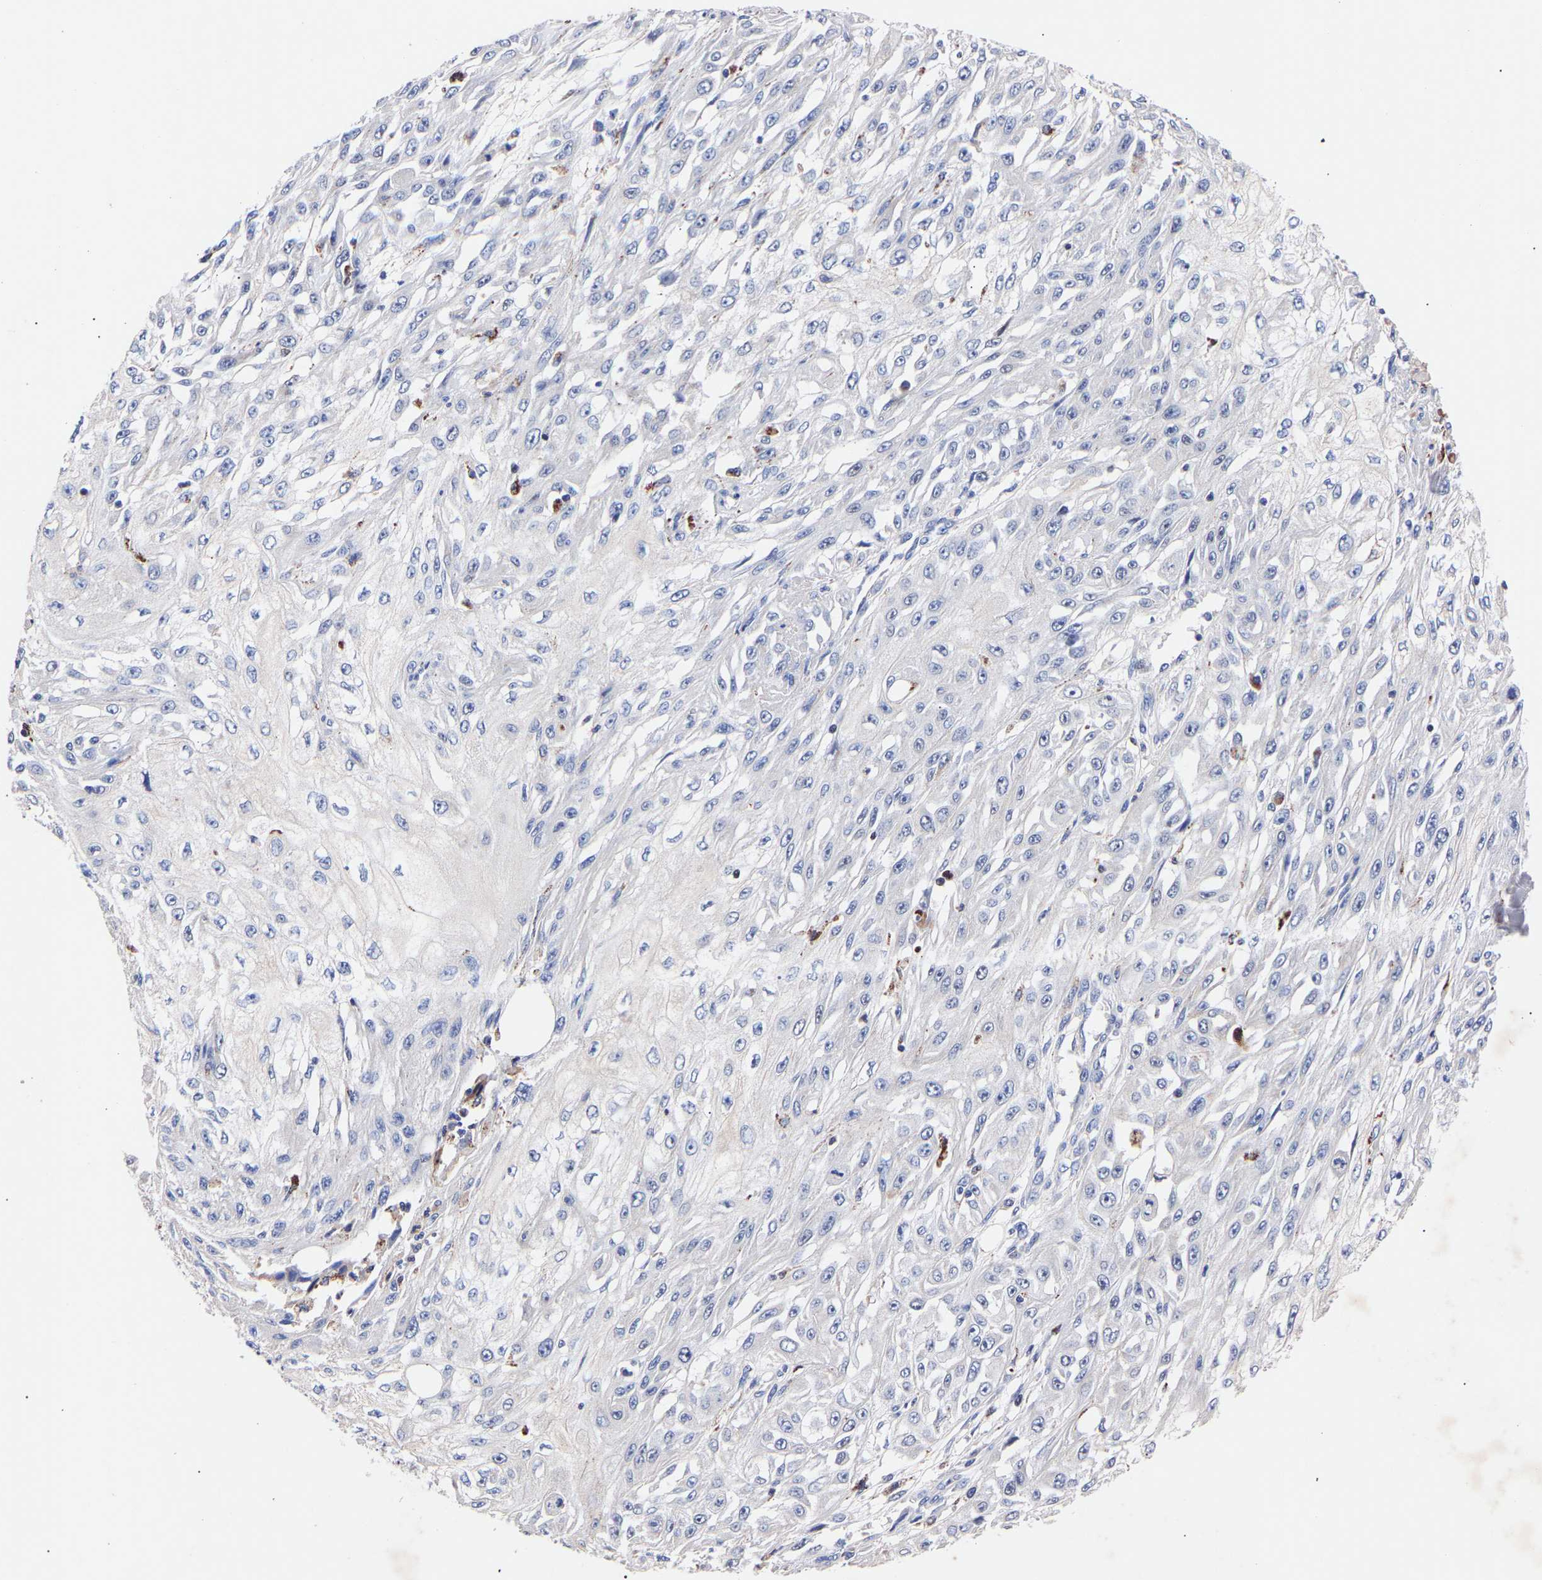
{"staining": {"intensity": "negative", "quantity": "none", "location": "none"}, "tissue": "skin cancer", "cell_type": "Tumor cells", "image_type": "cancer", "snomed": [{"axis": "morphology", "description": "Squamous cell carcinoma, NOS"}, {"axis": "morphology", "description": "Squamous cell carcinoma, metastatic, NOS"}, {"axis": "topography", "description": "Skin"}, {"axis": "topography", "description": "Lymph node"}], "caption": "There is no significant staining in tumor cells of metastatic squamous cell carcinoma (skin).", "gene": "SEM1", "patient": {"sex": "male", "age": 75}}